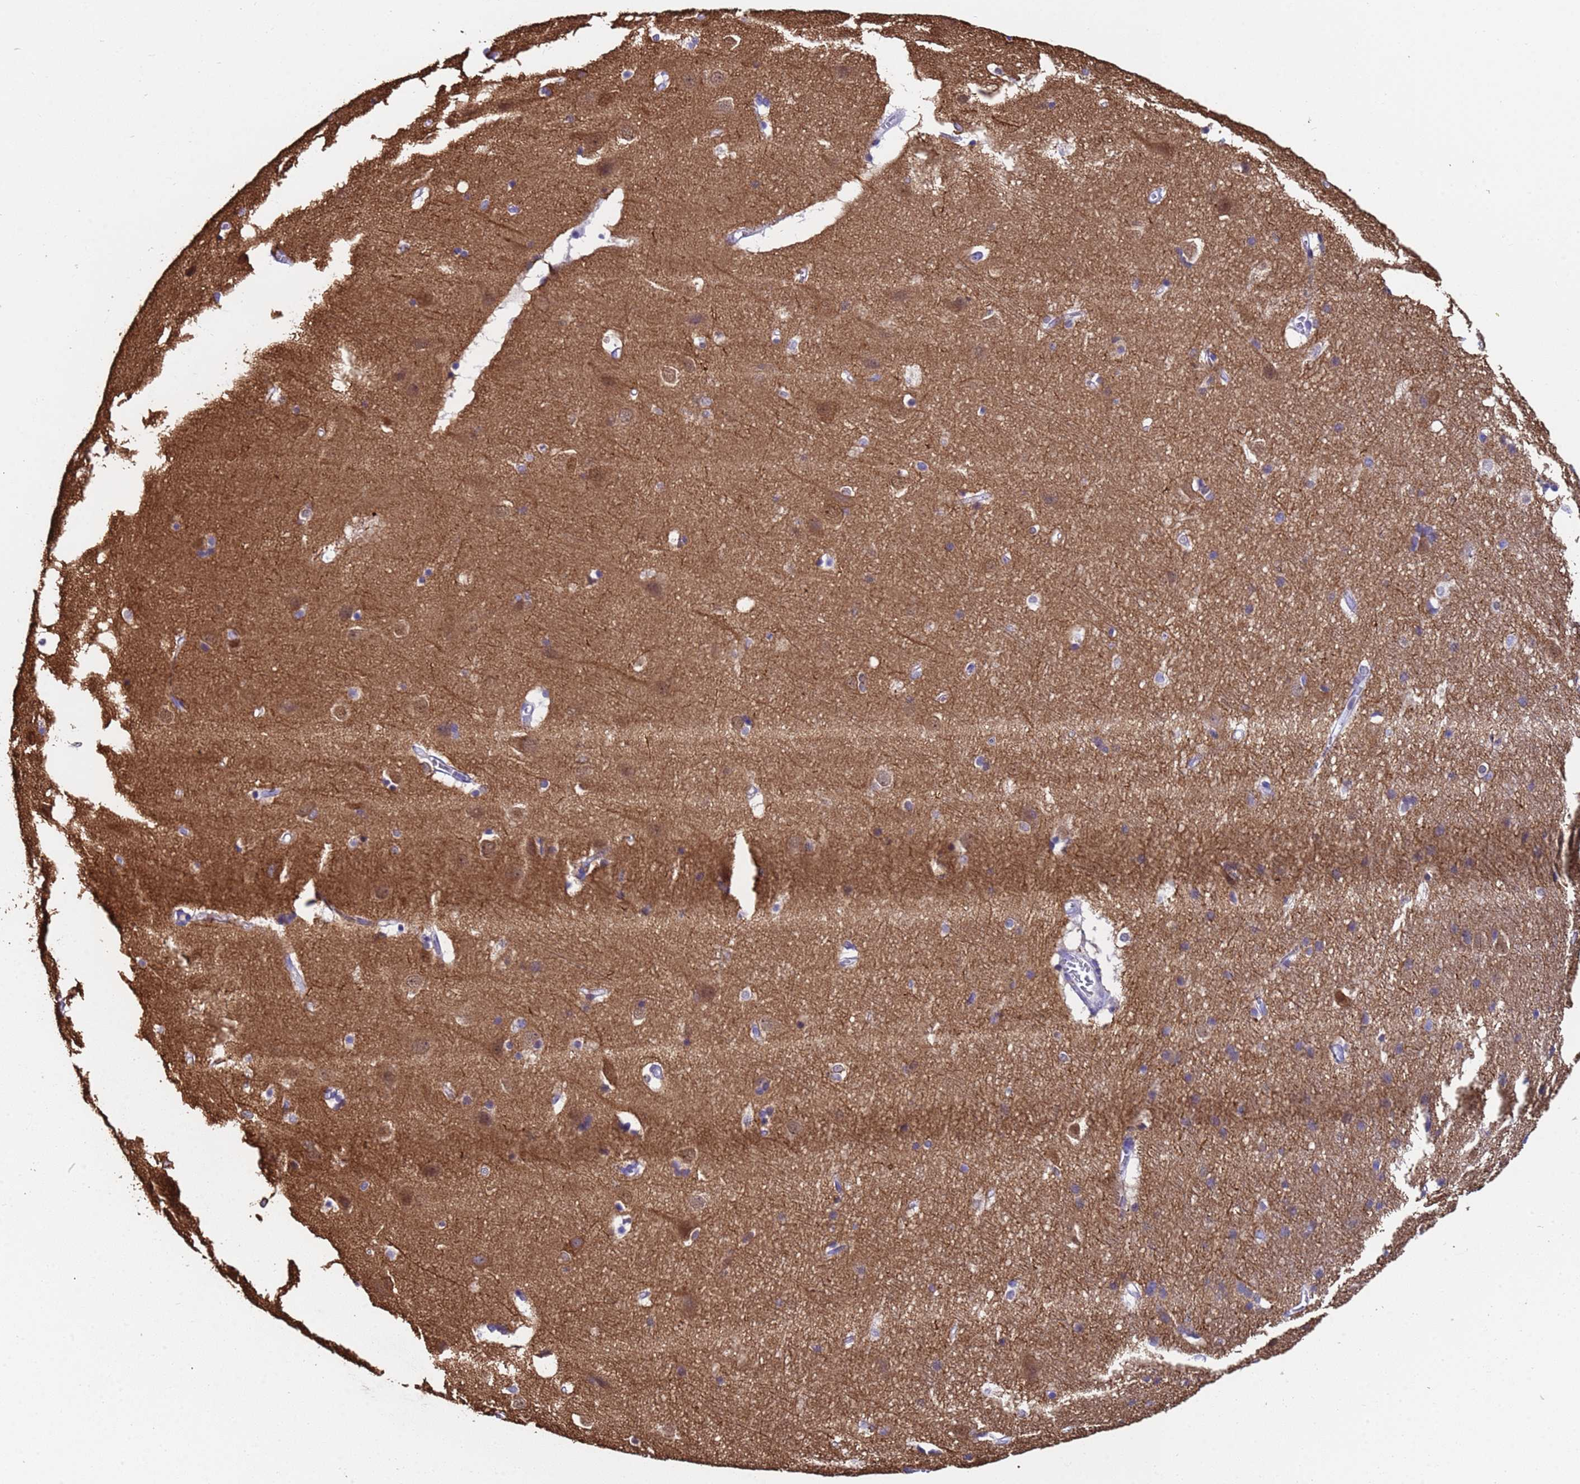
{"staining": {"intensity": "negative", "quantity": "none", "location": "none"}, "tissue": "cerebral cortex", "cell_type": "Endothelial cells", "image_type": "normal", "snomed": [{"axis": "morphology", "description": "Normal tissue, NOS"}, {"axis": "topography", "description": "Cerebral cortex"}], "caption": "Immunohistochemistry (IHC) photomicrograph of unremarkable cerebral cortex: human cerebral cortex stained with DAB (3,3'-diaminobenzidine) reveals no significant protein positivity in endothelial cells.", "gene": "PAQR7", "patient": {"sex": "male", "age": 54}}